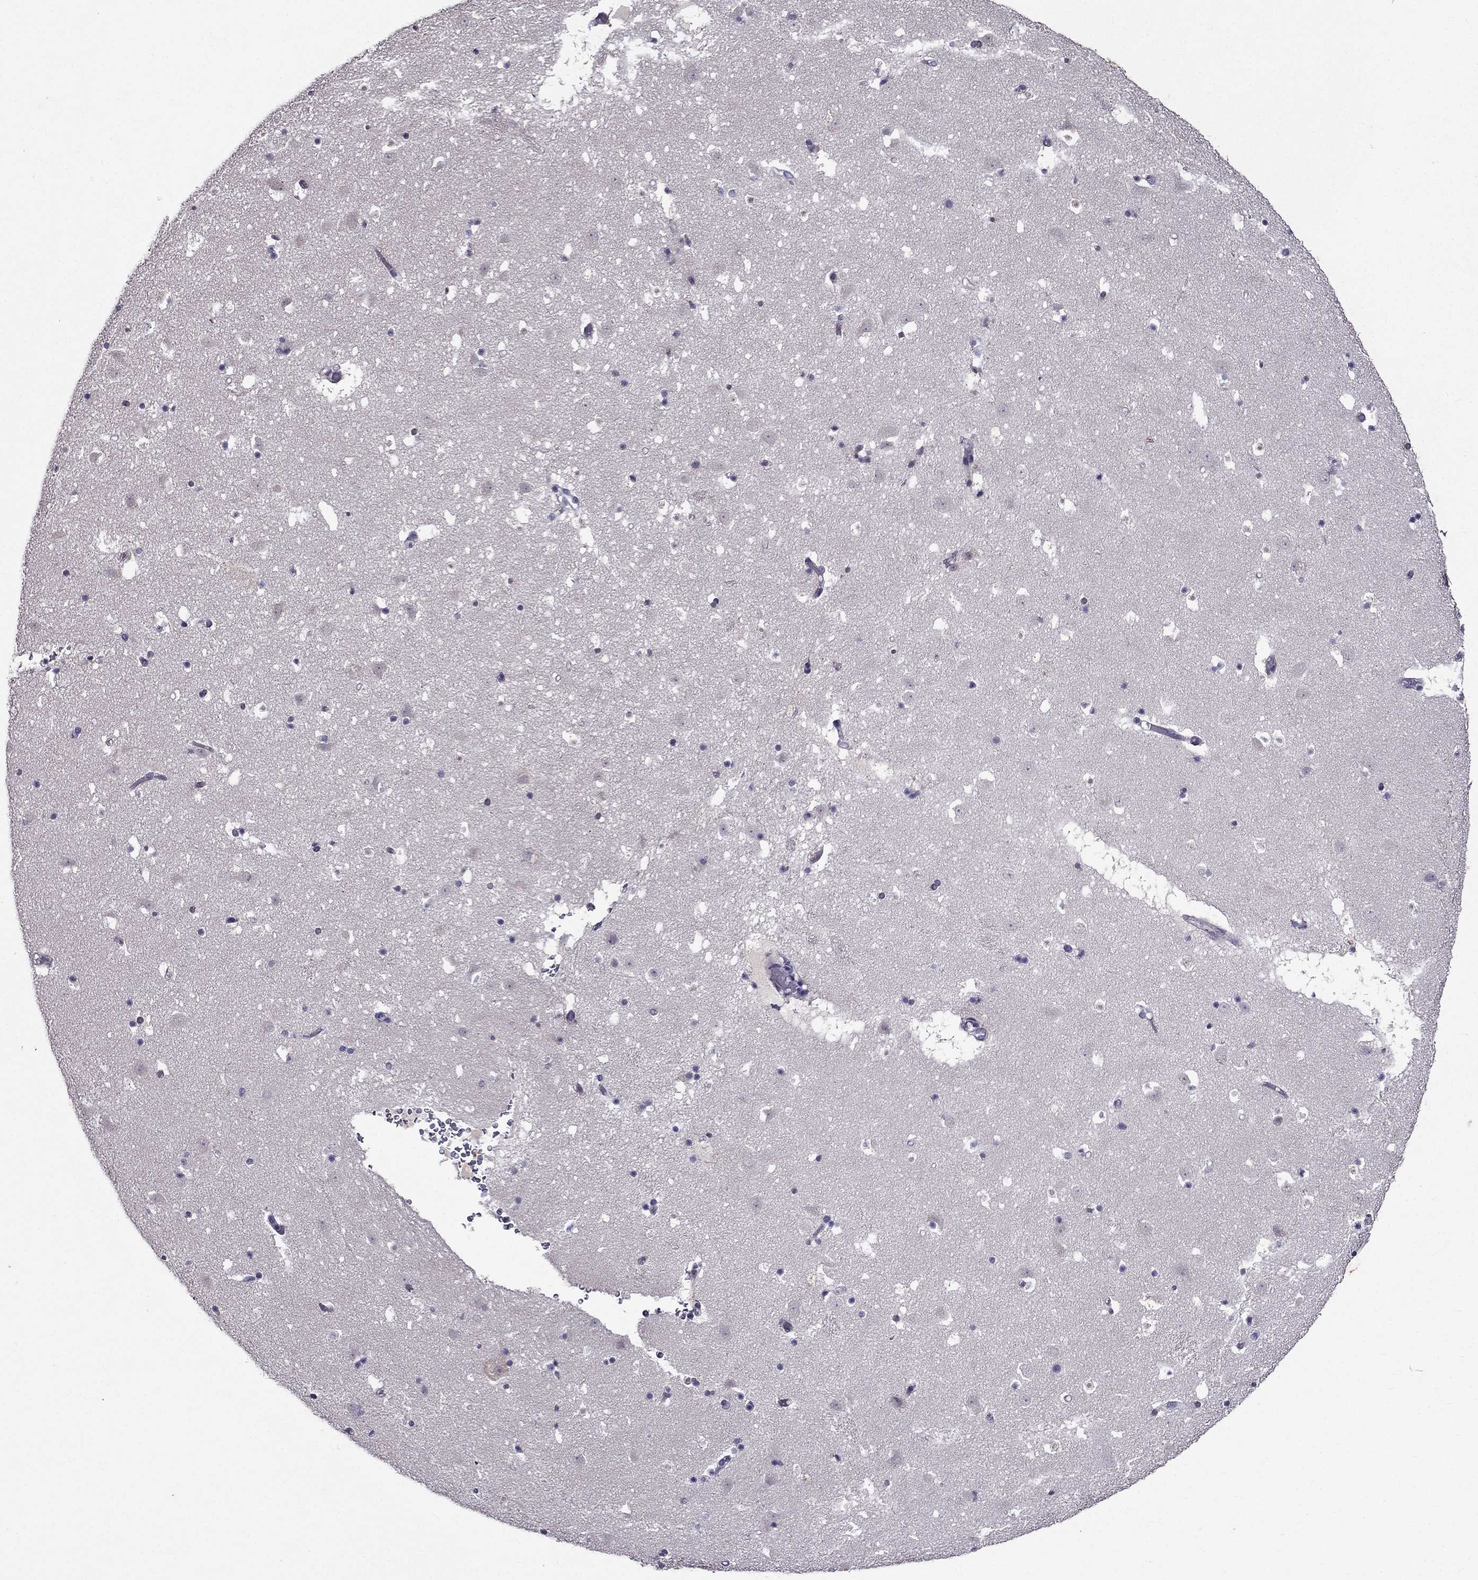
{"staining": {"intensity": "weak", "quantity": "<25%", "location": "cytoplasmic/membranous"}, "tissue": "caudate", "cell_type": "Glial cells", "image_type": "normal", "snomed": [{"axis": "morphology", "description": "Normal tissue, NOS"}, {"axis": "topography", "description": "Lateral ventricle wall"}], "caption": "A high-resolution image shows immunohistochemistry (IHC) staining of benign caudate, which shows no significant positivity in glial cells.", "gene": "DUSP15", "patient": {"sex": "female", "age": 42}}